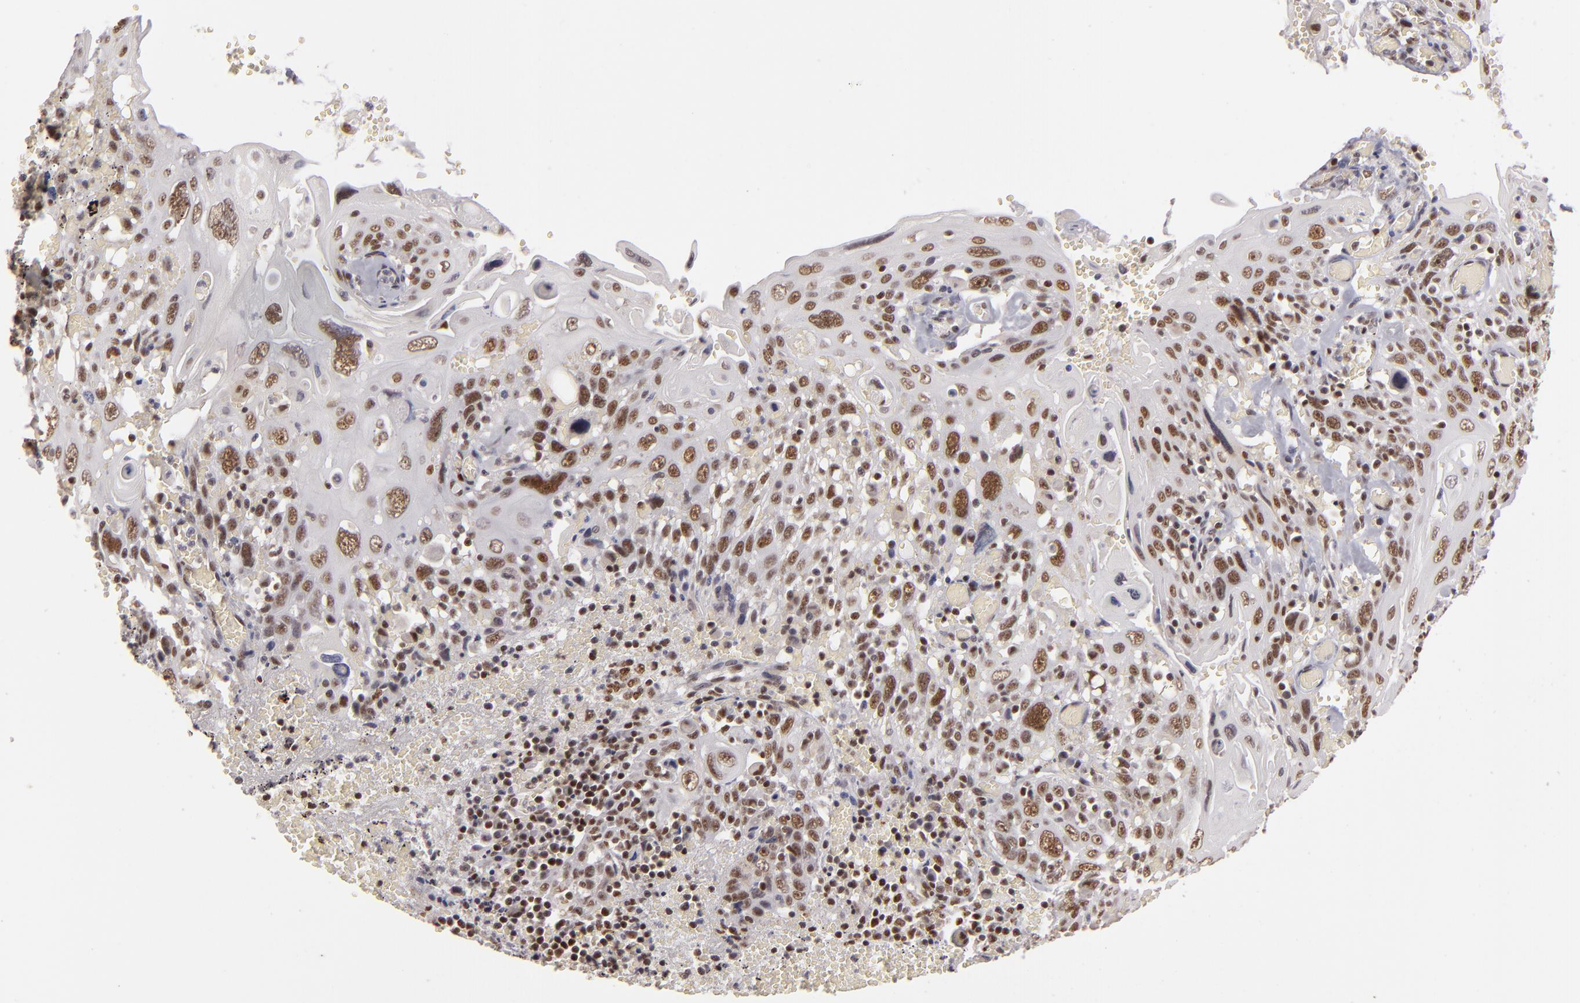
{"staining": {"intensity": "moderate", "quantity": ">75%", "location": "nuclear"}, "tissue": "cervical cancer", "cell_type": "Tumor cells", "image_type": "cancer", "snomed": [{"axis": "morphology", "description": "Squamous cell carcinoma, NOS"}, {"axis": "topography", "description": "Cervix"}], "caption": "Immunohistochemical staining of human cervical cancer (squamous cell carcinoma) demonstrates medium levels of moderate nuclear staining in approximately >75% of tumor cells.", "gene": "DAXX", "patient": {"sex": "female", "age": 54}}